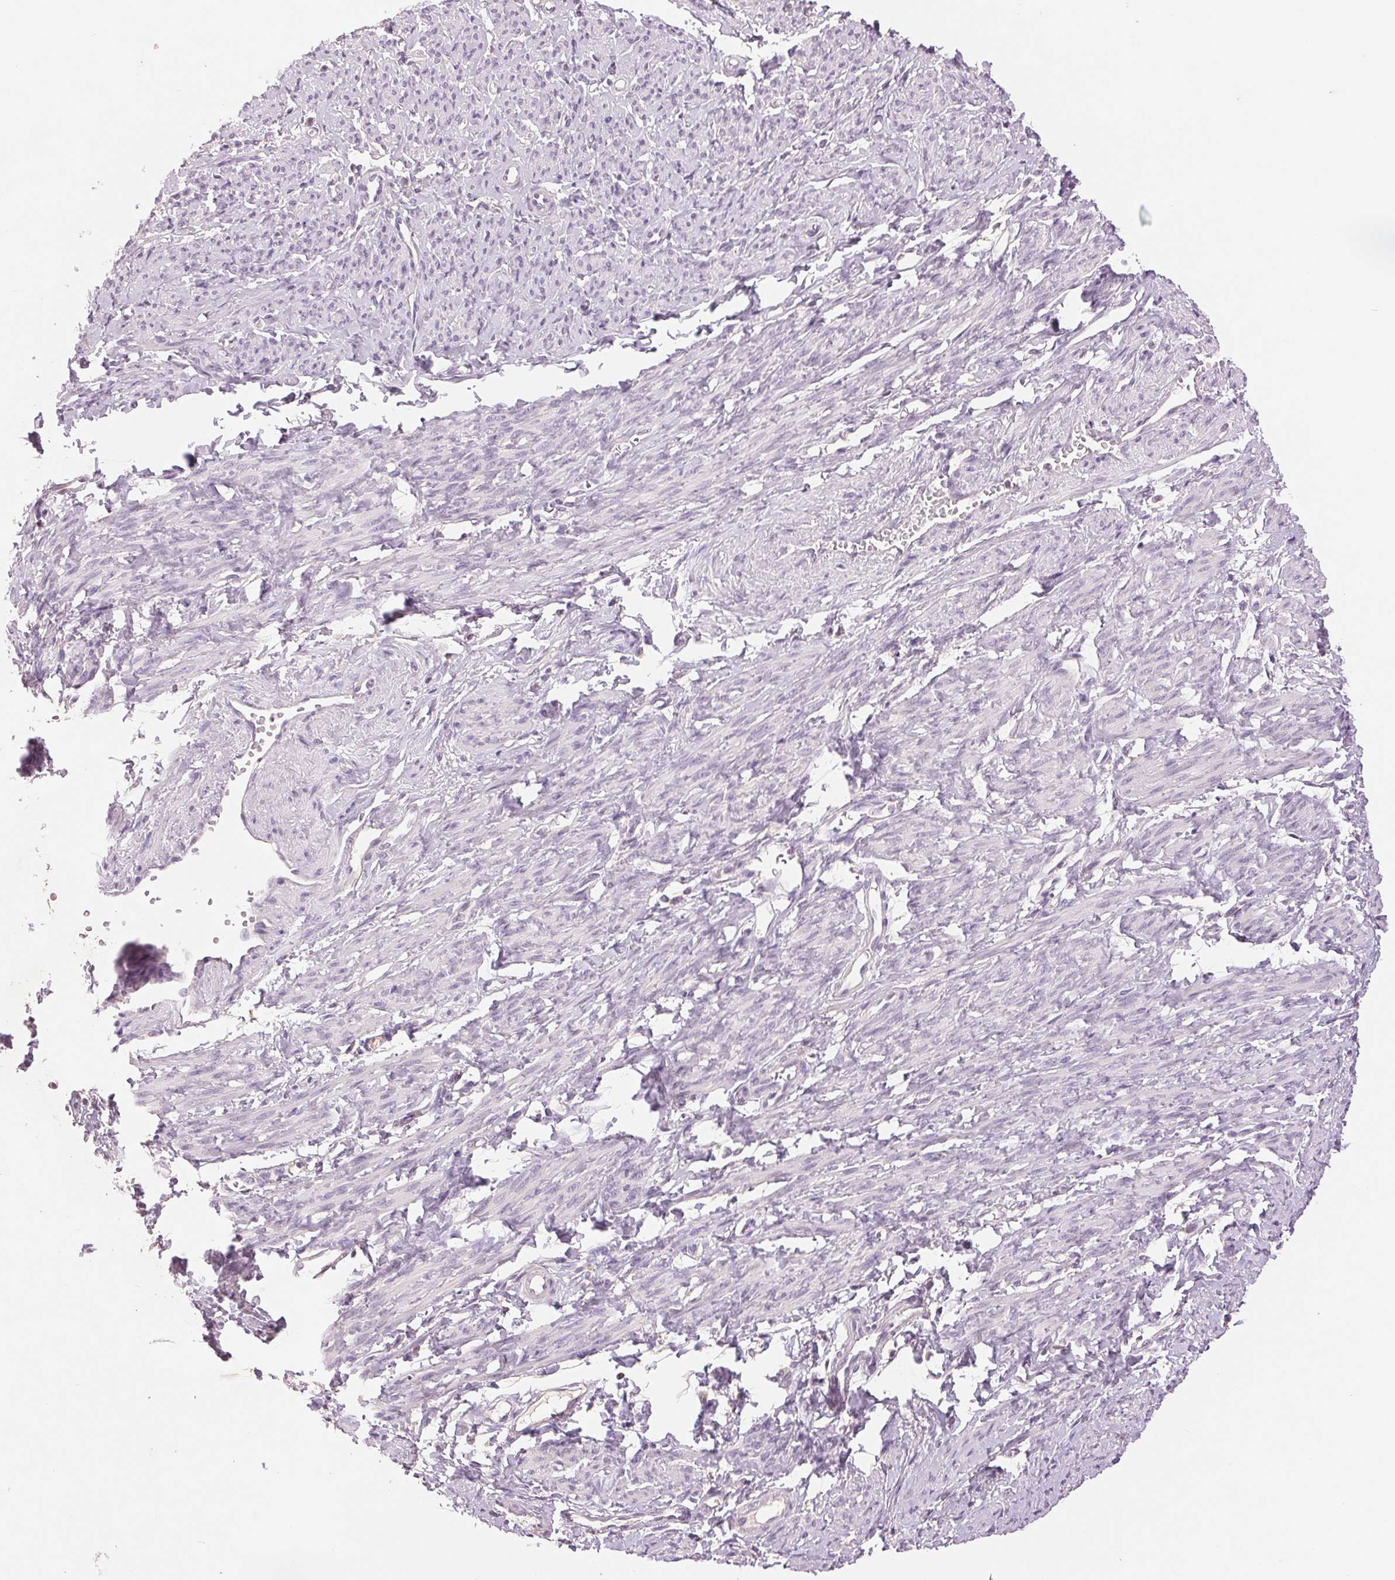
{"staining": {"intensity": "negative", "quantity": "none", "location": "none"}, "tissue": "smooth muscle", "cell_type": "Smooth muscle cells", "image_type": "normal", "snomed": [{"axis": "morphology", "description": "Normal tissue, NOS"}, {"axis": "topography", "description": "Smooth muscle"}], "caption": "DAB immunohistochemical staining of unremarkable human smooth muscle exhibits no significant expression in smooth muscle cells.", "gene": "FXYD4", "patient": {"sex": "female", "age": 65}}